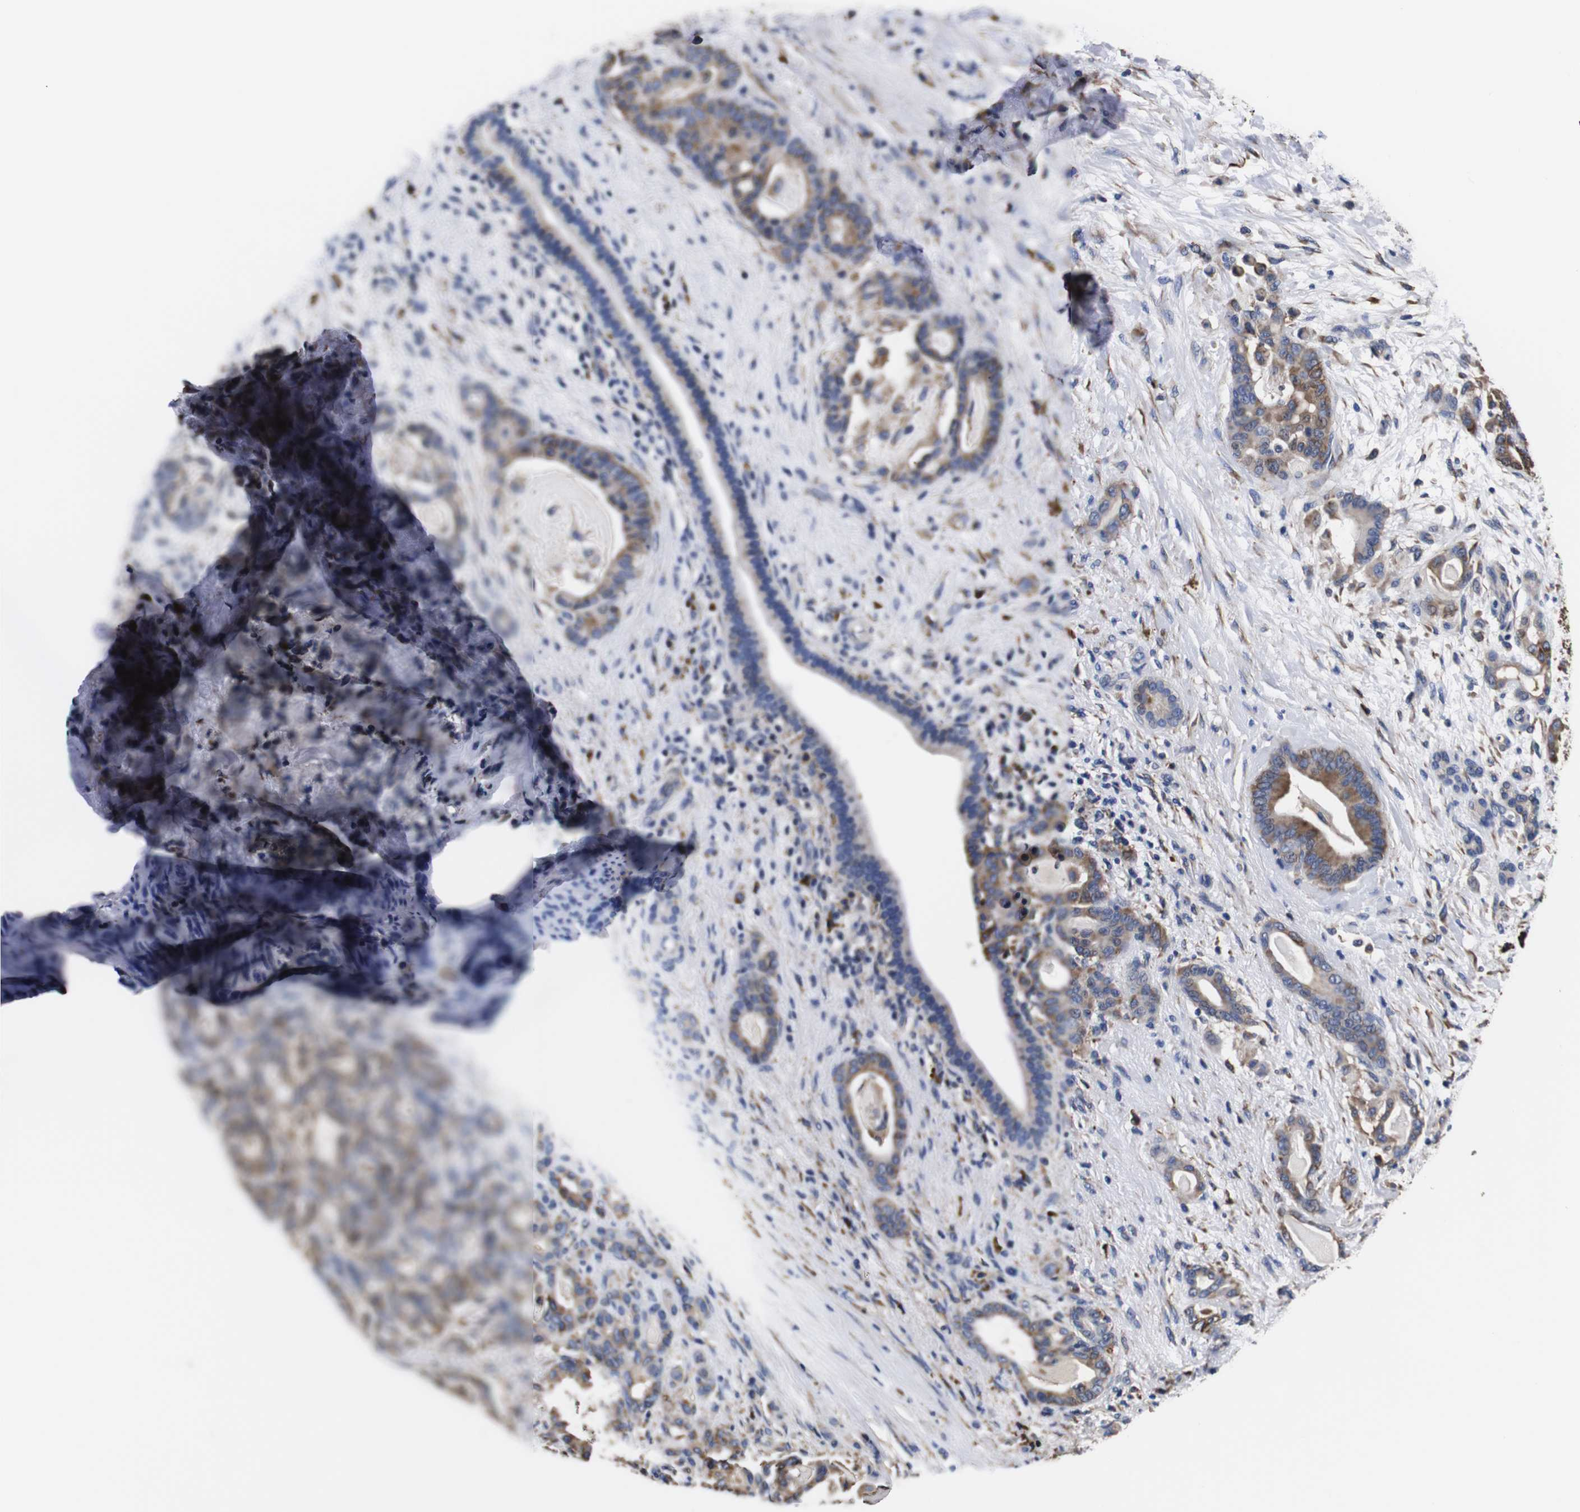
{"staining": {"intensity": "moderate", "quantity": ">75%", "location": "cytoplasmic/membranous"}, "tissue": "pancreatic cancer", "cell_type": "Tumor cells", "image_type": "cancer", "snomed": [{"axis": "morphology", "description": "Adenocarcinoma, NOS"}, {"axis": "topography", "description": "Pancreas"}], "caption": "A brown stain shows moderate cytoplasmic/membranous expression of a protein in human pancreatic cancer tumor cells.", "gene": "PPIB", "patient": {"sex": "male", "age": 63}}